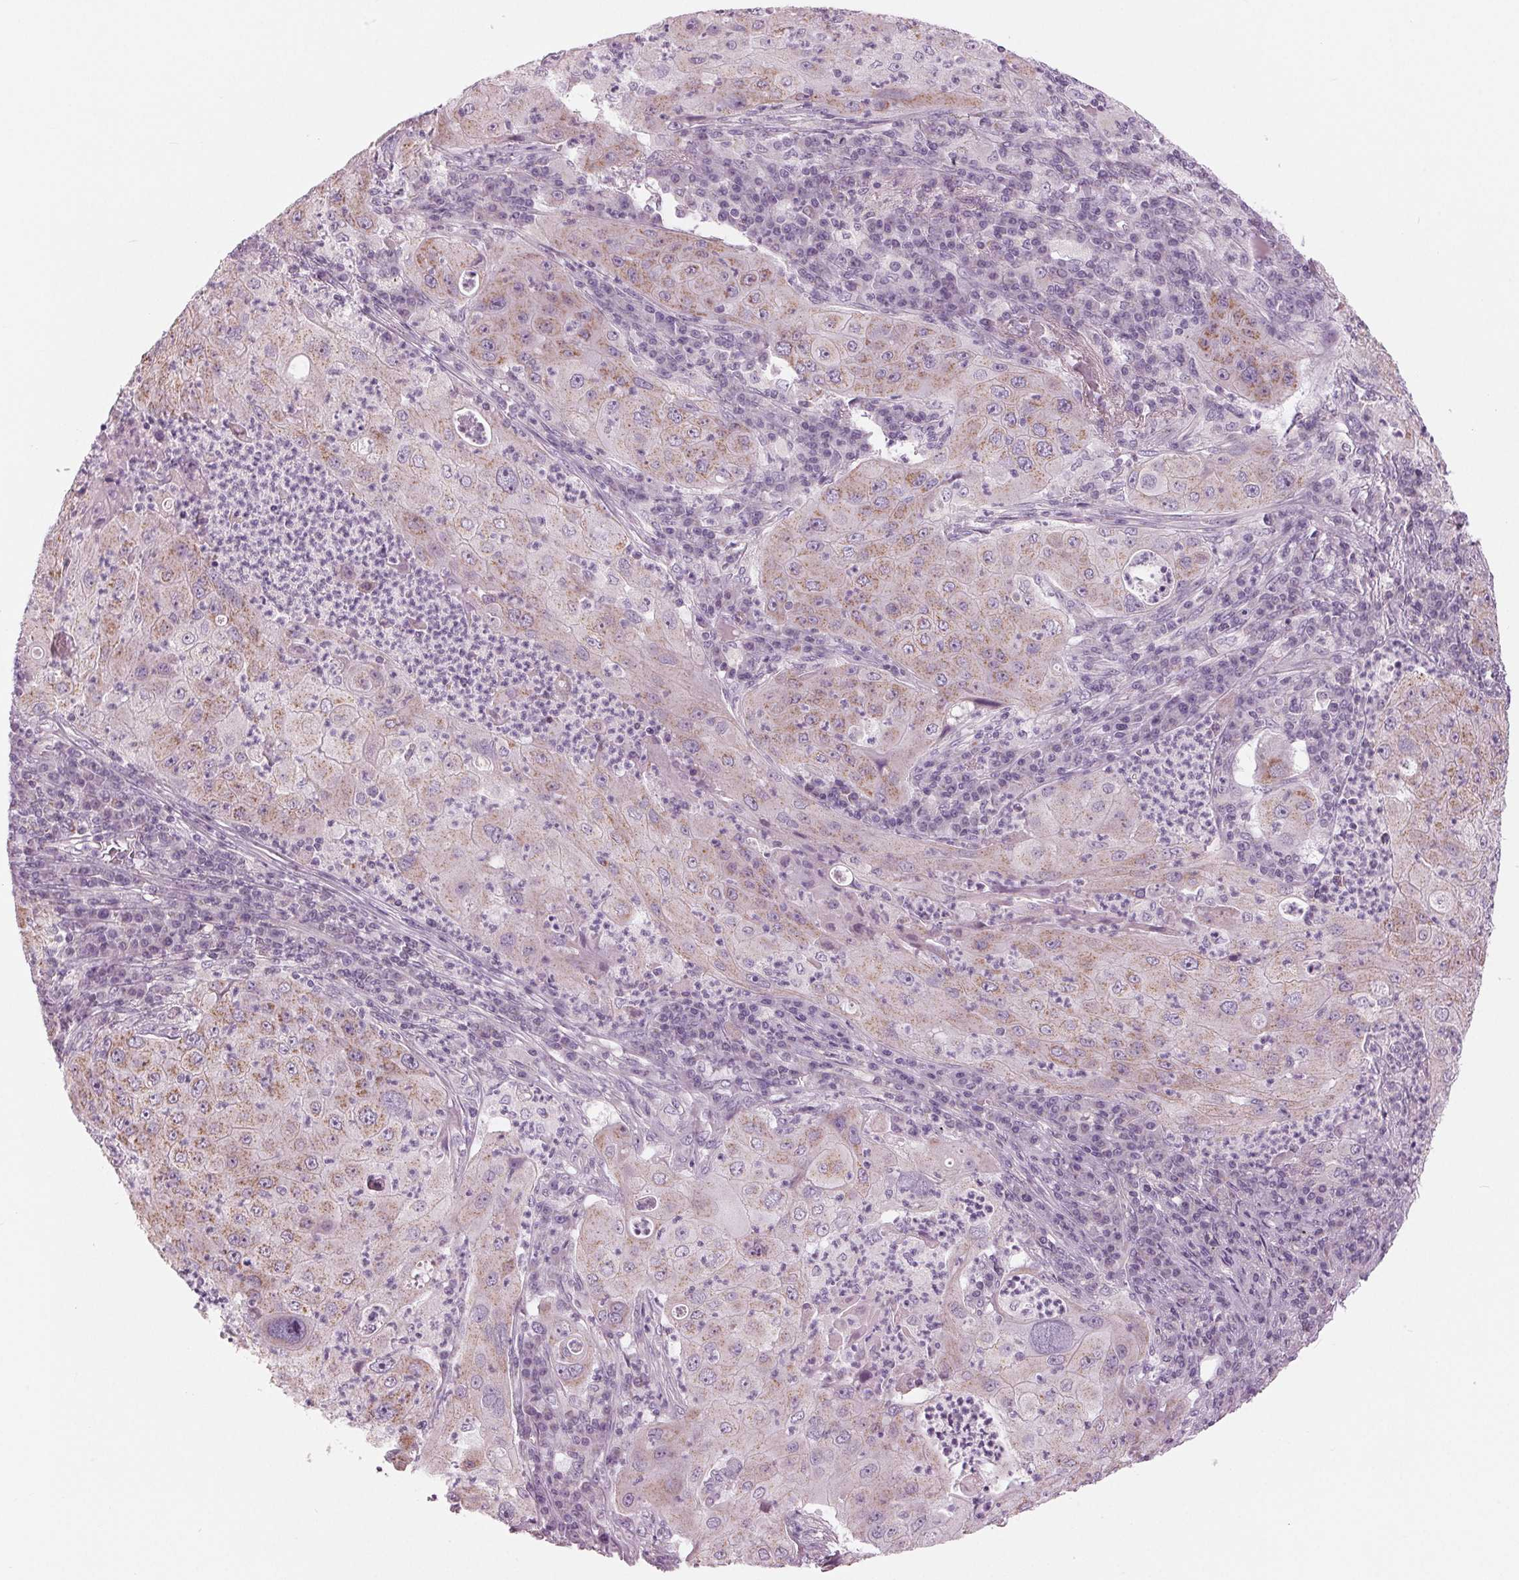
{"staining": {"intensity": "weak", "quantity": "25%-75%", "location": "cytoplasmic/membranous"}, "tissue": "lung cancer", "cell_type": "Tumor cells", "image_type": "cancer", "snomed": [{"axis": "morphology", "description": "Squamous cell carcinoma, NOS"}, {"axis": "topography", "description": "Lung"}], "caption": "Immunohistochemical staining of lung cancer exhibits low levels of weak cytoplasmic/membranous staining in approximately 25%-75% of tumor cells.", "gene": "SAMD4A", "patient": {"sex": "female", "age": 59}}